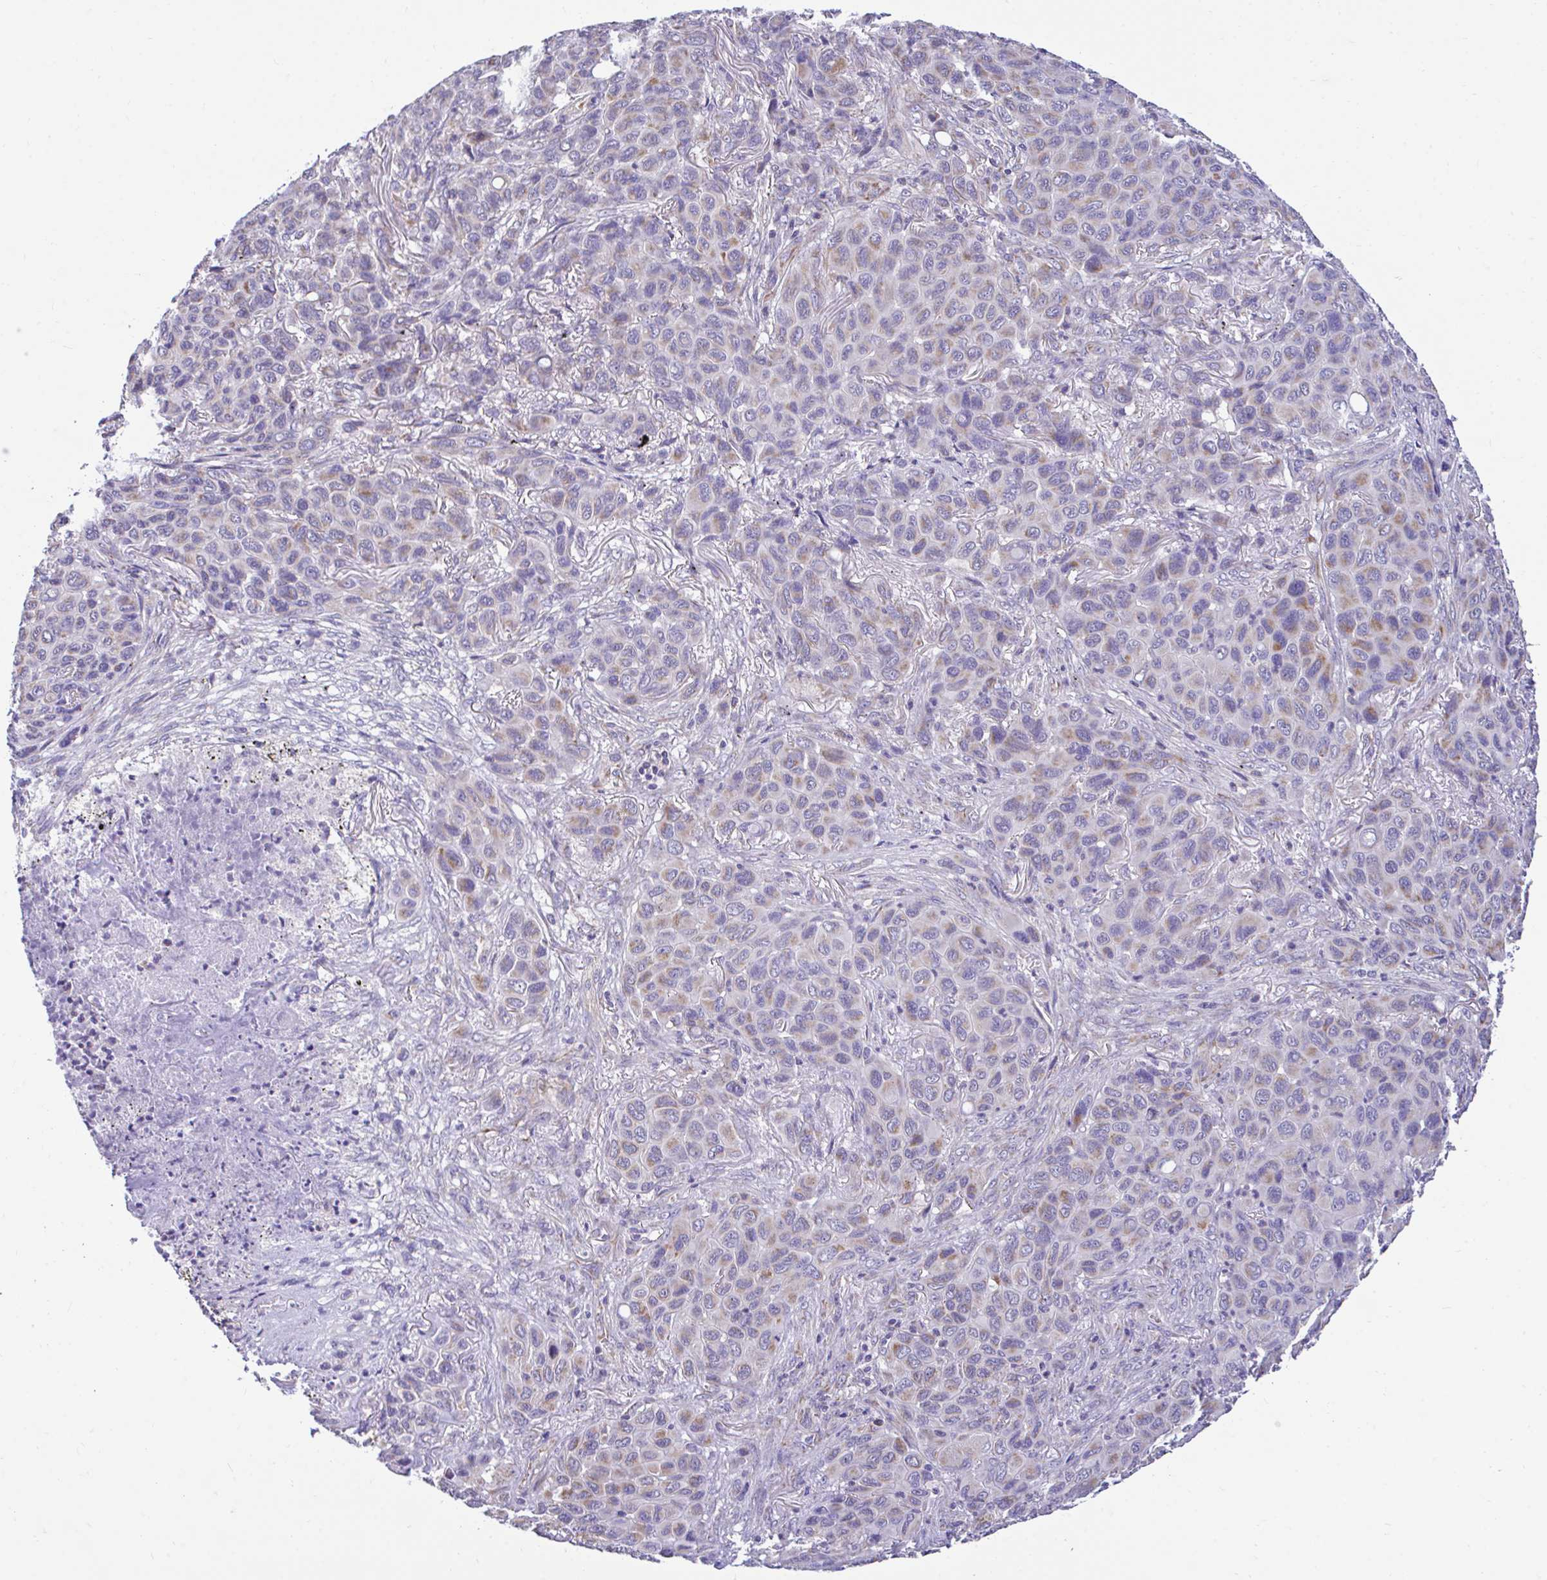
{"staining": {"intensity": "weak", "quantity": "<25%", "location": "cytoplasmic/membranous"}, "tissue": "melanoma", "cell_type": "Tumor cells", "image_type": "cancer", "snomed": [{"axis": "morphology", "description": "Malignant melanoma, Metastatic site"}, {"axis": "topography", "description": "Lung"}], "caption": "Immunohistochemical staining of malignant melanoma (metastatic site) reveals no significant staining in tumor cells. Brightfield microscopy of immunohistochemistry stained with DAB (3,3'-diaminobenzidine) (brown) and hematoxylin (blue), captured at high magnification.", "gene": "SARS2", "patient": {"sex": "male", "age": 48}}